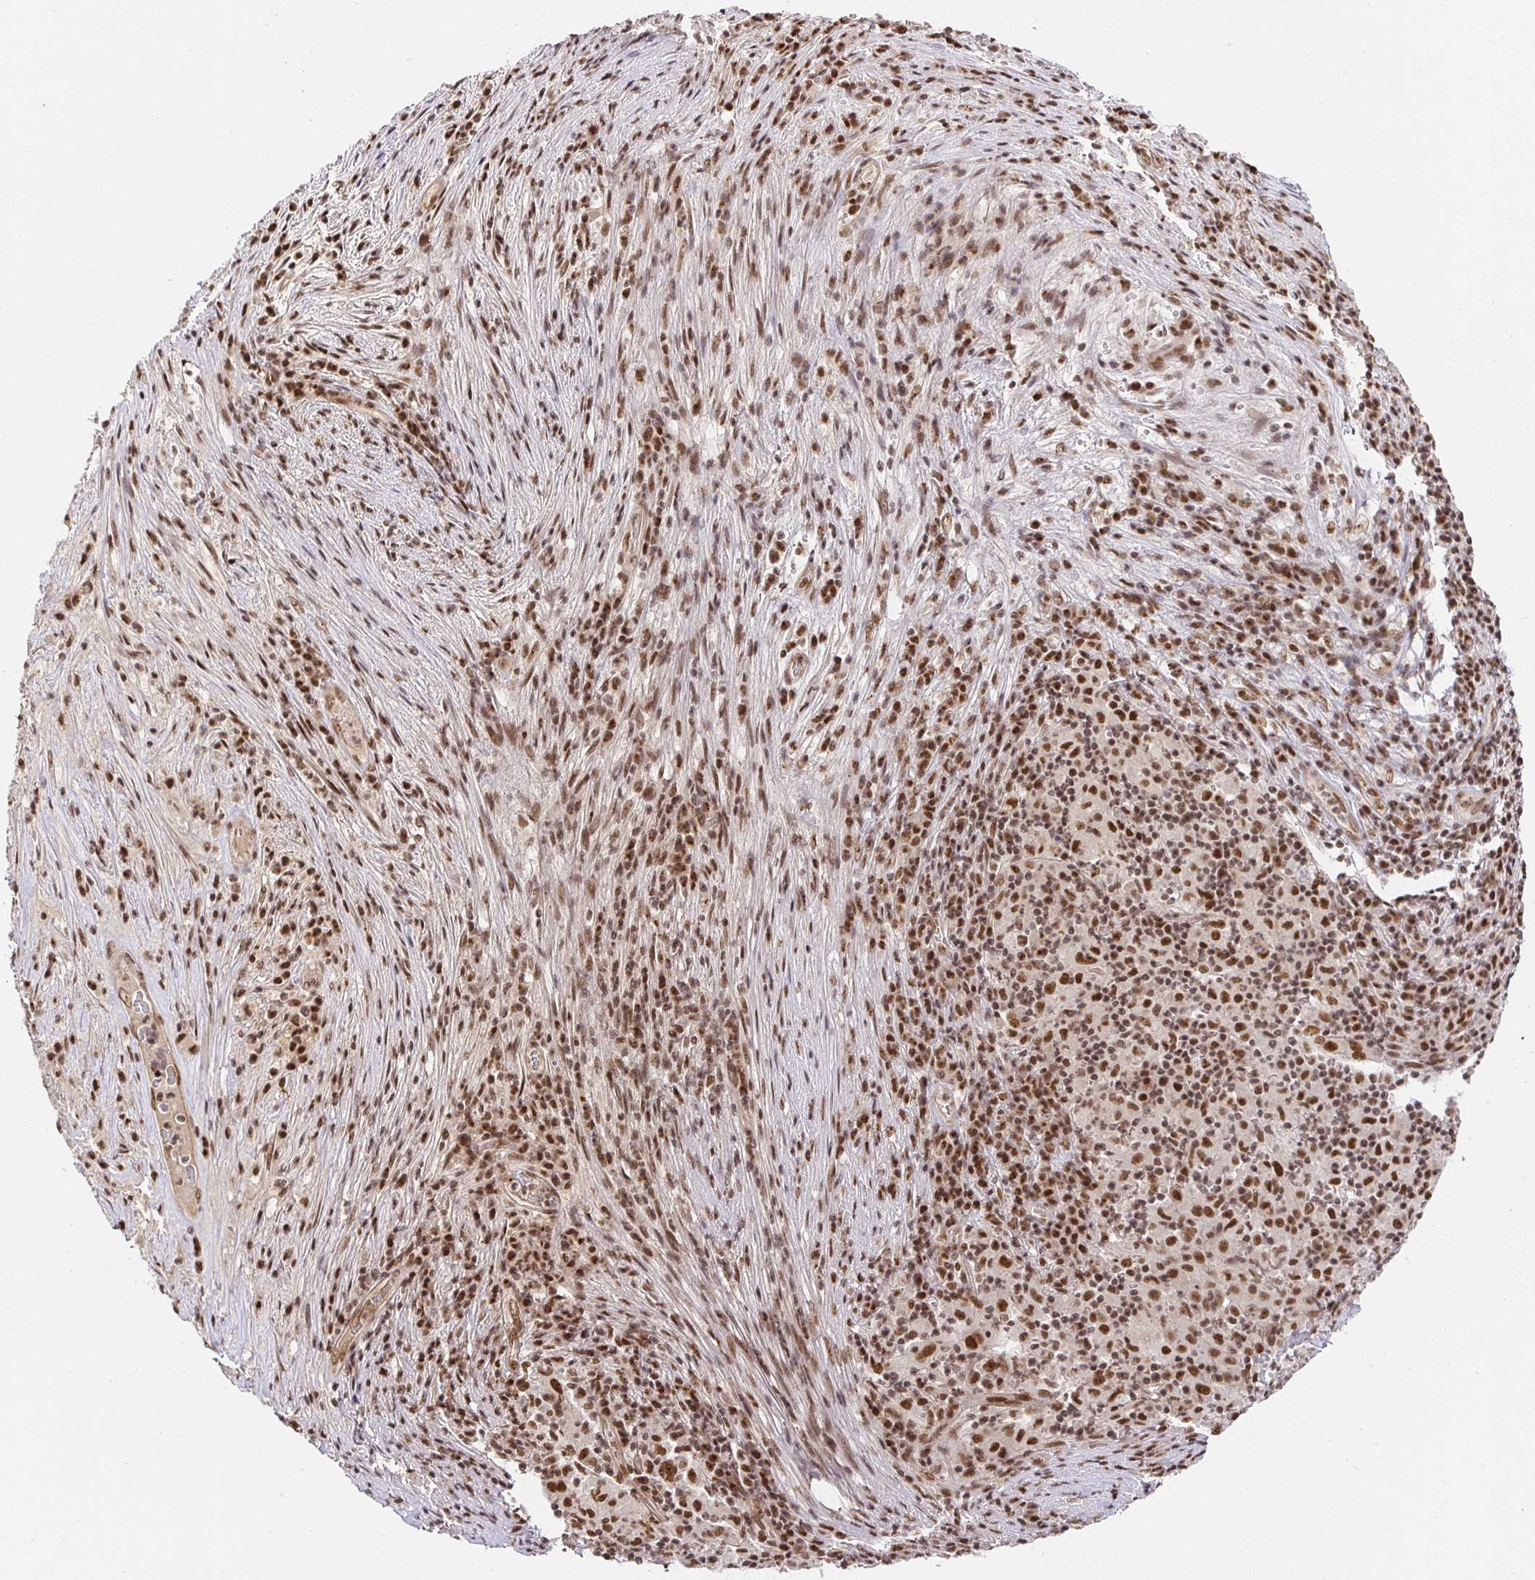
{"staining": {"intensity": "moderate", "quantity": ">75%", "location": "nuclear"}, "tissue": "pancreatic cancer", "cell_type": "Tumor cells", "image_type": "cancer", "snomed": [{"axis": "morphology", "description": "Adenocarcinoma, NOS"}, {"axis": "topography", "description": "Pancreas"}], "caption": "There is medium levels of moderate nuclear expression in tumor cells of pancreatic cancer (adenocarcinoma), as demonstrated by immunohistochemical staining (brown color).", "gene": "USF1", "patient": {"sex": "male", "age": 63}}